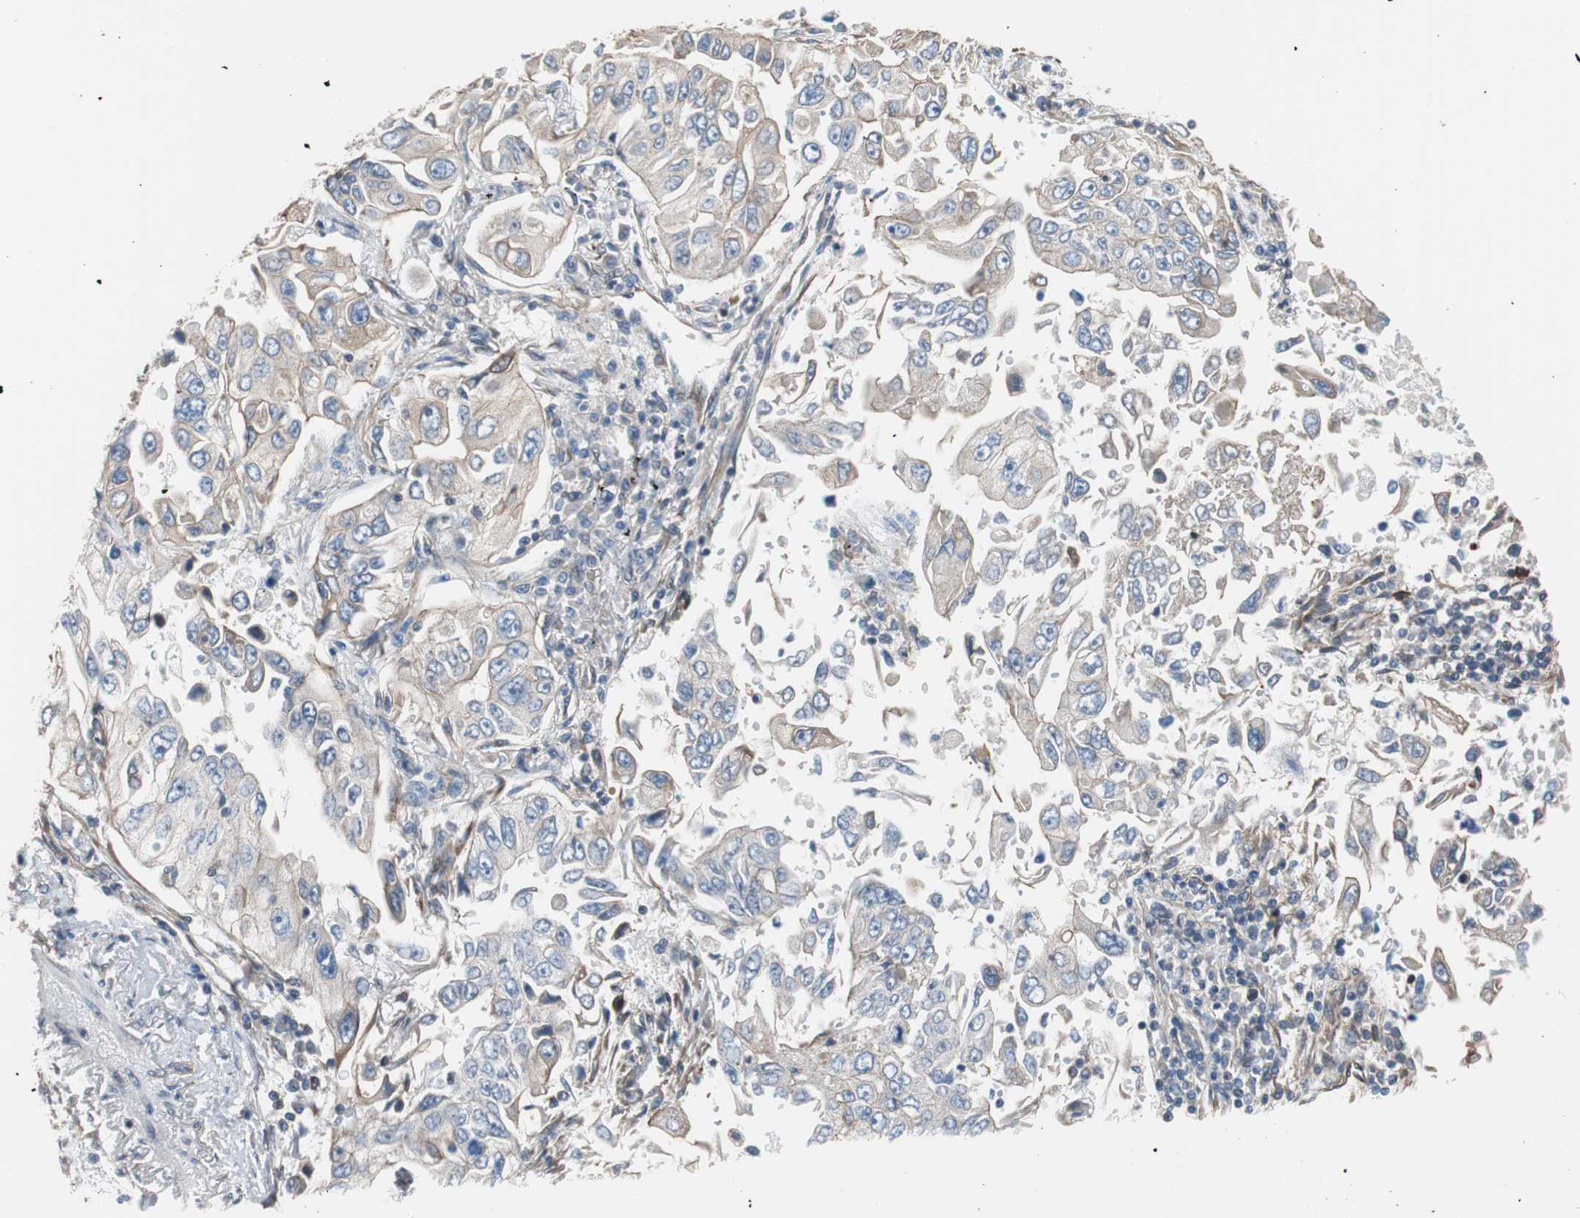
{"staining": {"intensity": "weak", "quantity": "25%-75%", "location": "cytoplasmic/membranous"}, "tissue": "lung cancer", "cell_type": "Tumor cells", "image_type": "cancer", "snomed": [{"axis": "morphology", "description": "Adenocarcinoma, NOS"}, {"axis": "topography", "description": "Lung"}], "caption": "DAB immunohistochemical staining of adenocarcinoma (lung) demonstrates weak cytoplasmic/membranous protein staining in about 25%-75% of tumor cells.", "gene": "KIF3B", "patient": {"sex": "male", "age": 84}}